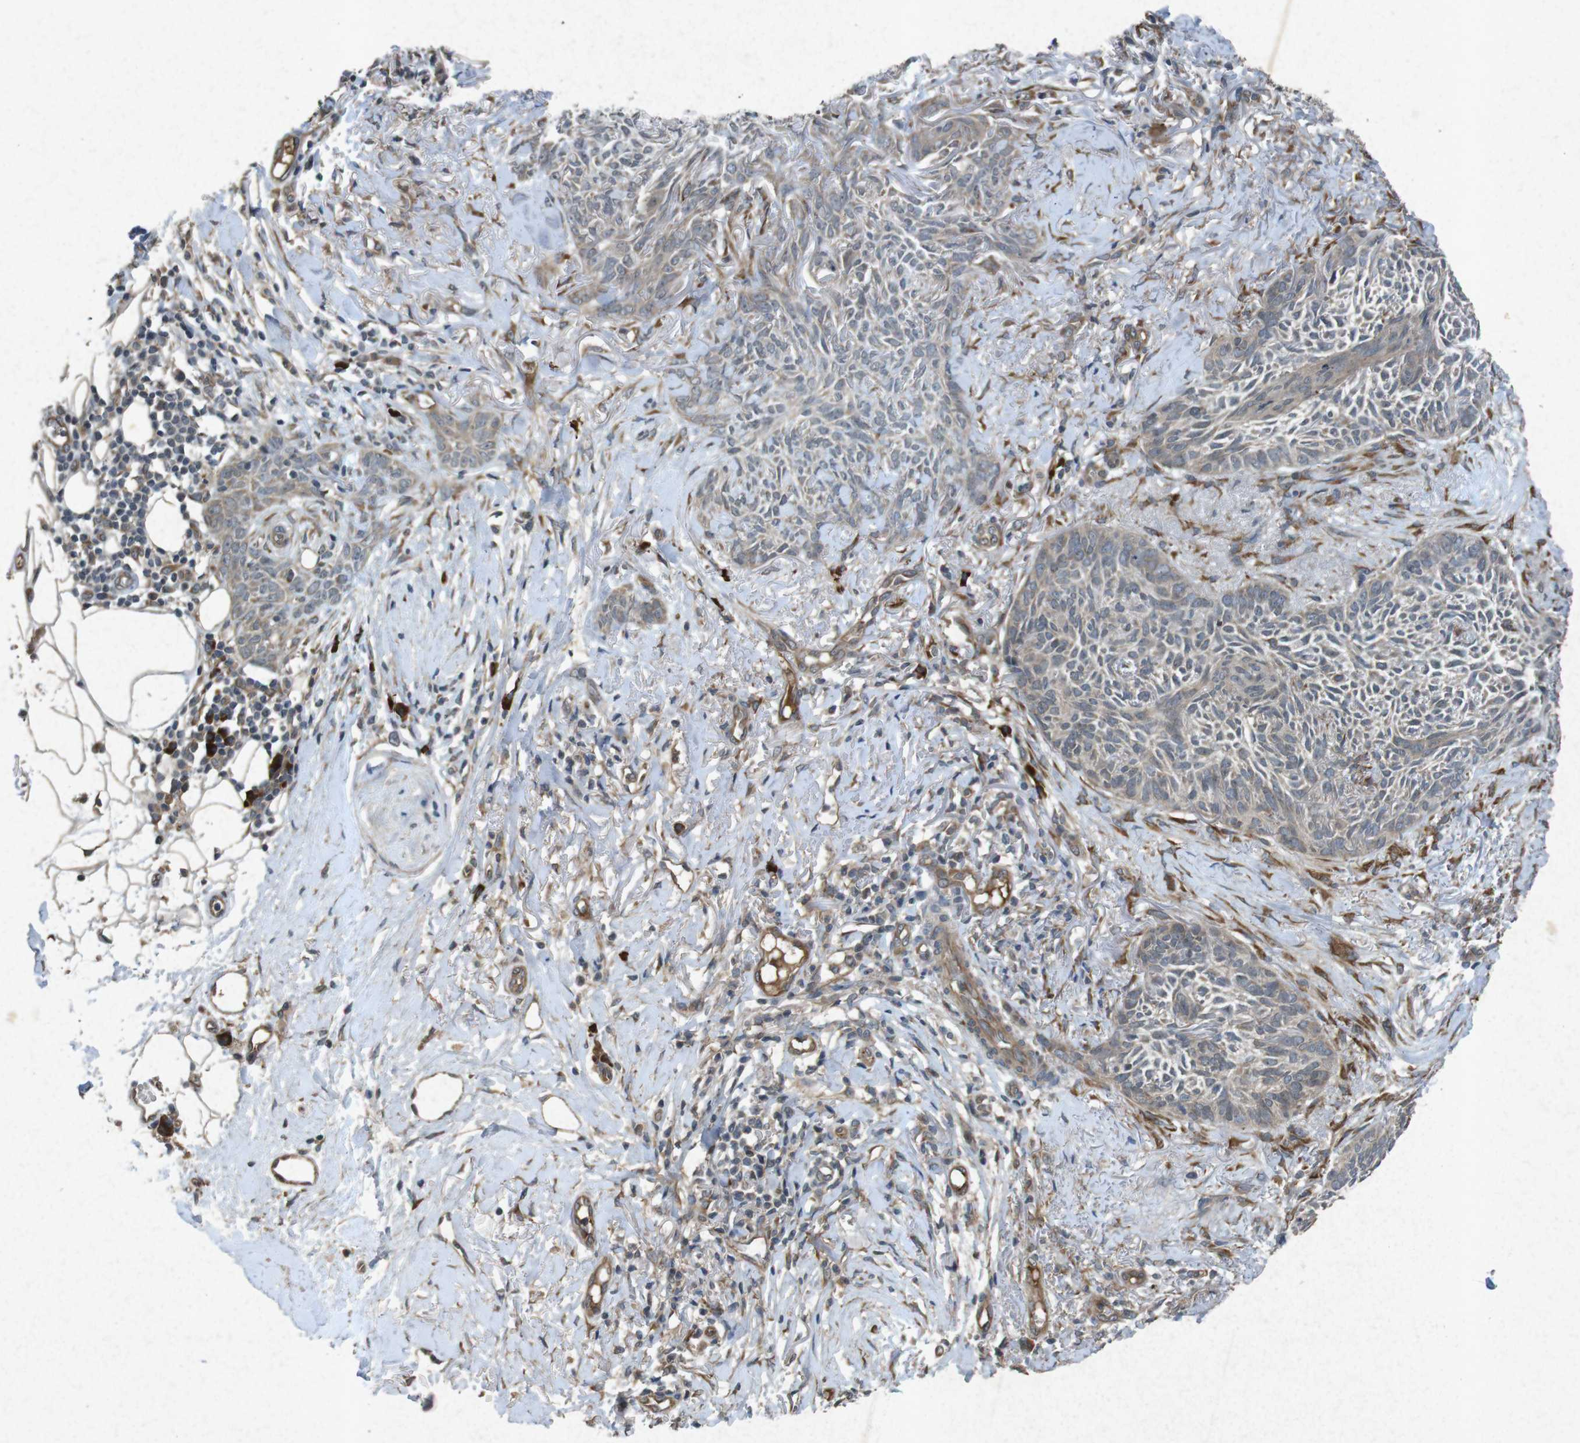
{"staining": {"intensity": "weak", "quantity": ">75%", "location": "cytoplasmic/membranous"}, "tissue": "skin cancer", "cell_type": "Tumor cells", "image_type": "cancer", "snomed": [{"axis": "morphology", "description": "Basal cell carcinoma"}, {"axis": "topography", "description": "Skin"}], "caption": "Protein expression analysis of human skin cancer (basal cell carcinoma) reveals weak cytoplasmic/membranous positivity in about >75% of tumor cells. The staining is performed using DAB brown chromogen to label protein expression. The nuclei are counter-stained blue using hematoxylin.", "gene": "FLCN", "patient": {"sex": "female", "age": 84}}